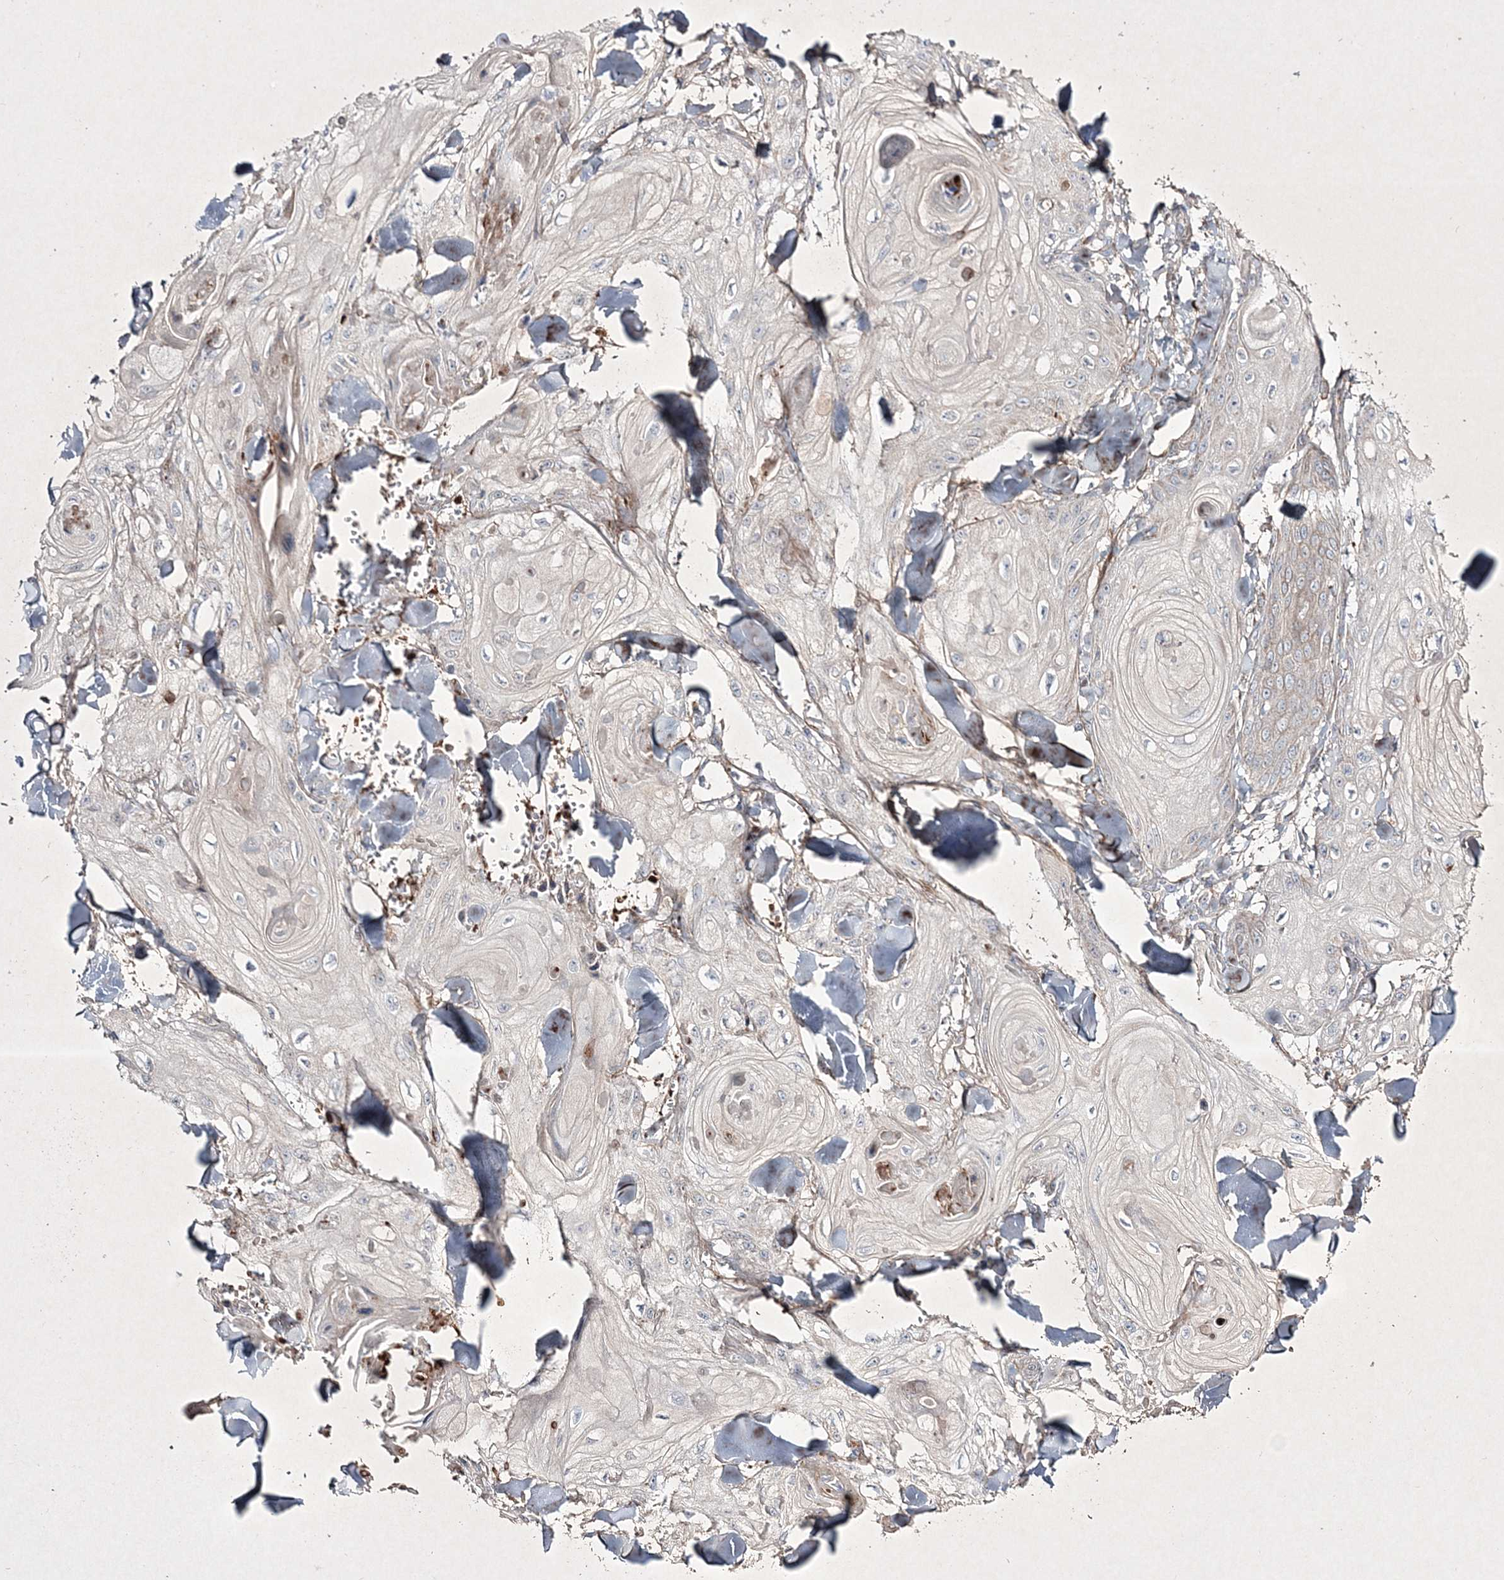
{"staining": {"intensity": "negative", "quantity": "none", "location": "none"}, "tissue": "skin cancer", "cell_type": "Tumor cells", "image_type": "cancer", "snomed": [{"axis": "morphology", "description": "Squamous cell carcinoma, NOS"}, {"axis": "topography", "description": "Skin"}], "caption": "A micrograph of human skin cancer is negative for staining in tumor cells.", "gene": "RICTOR", "patient": {"sex": "male", "age": 74}}